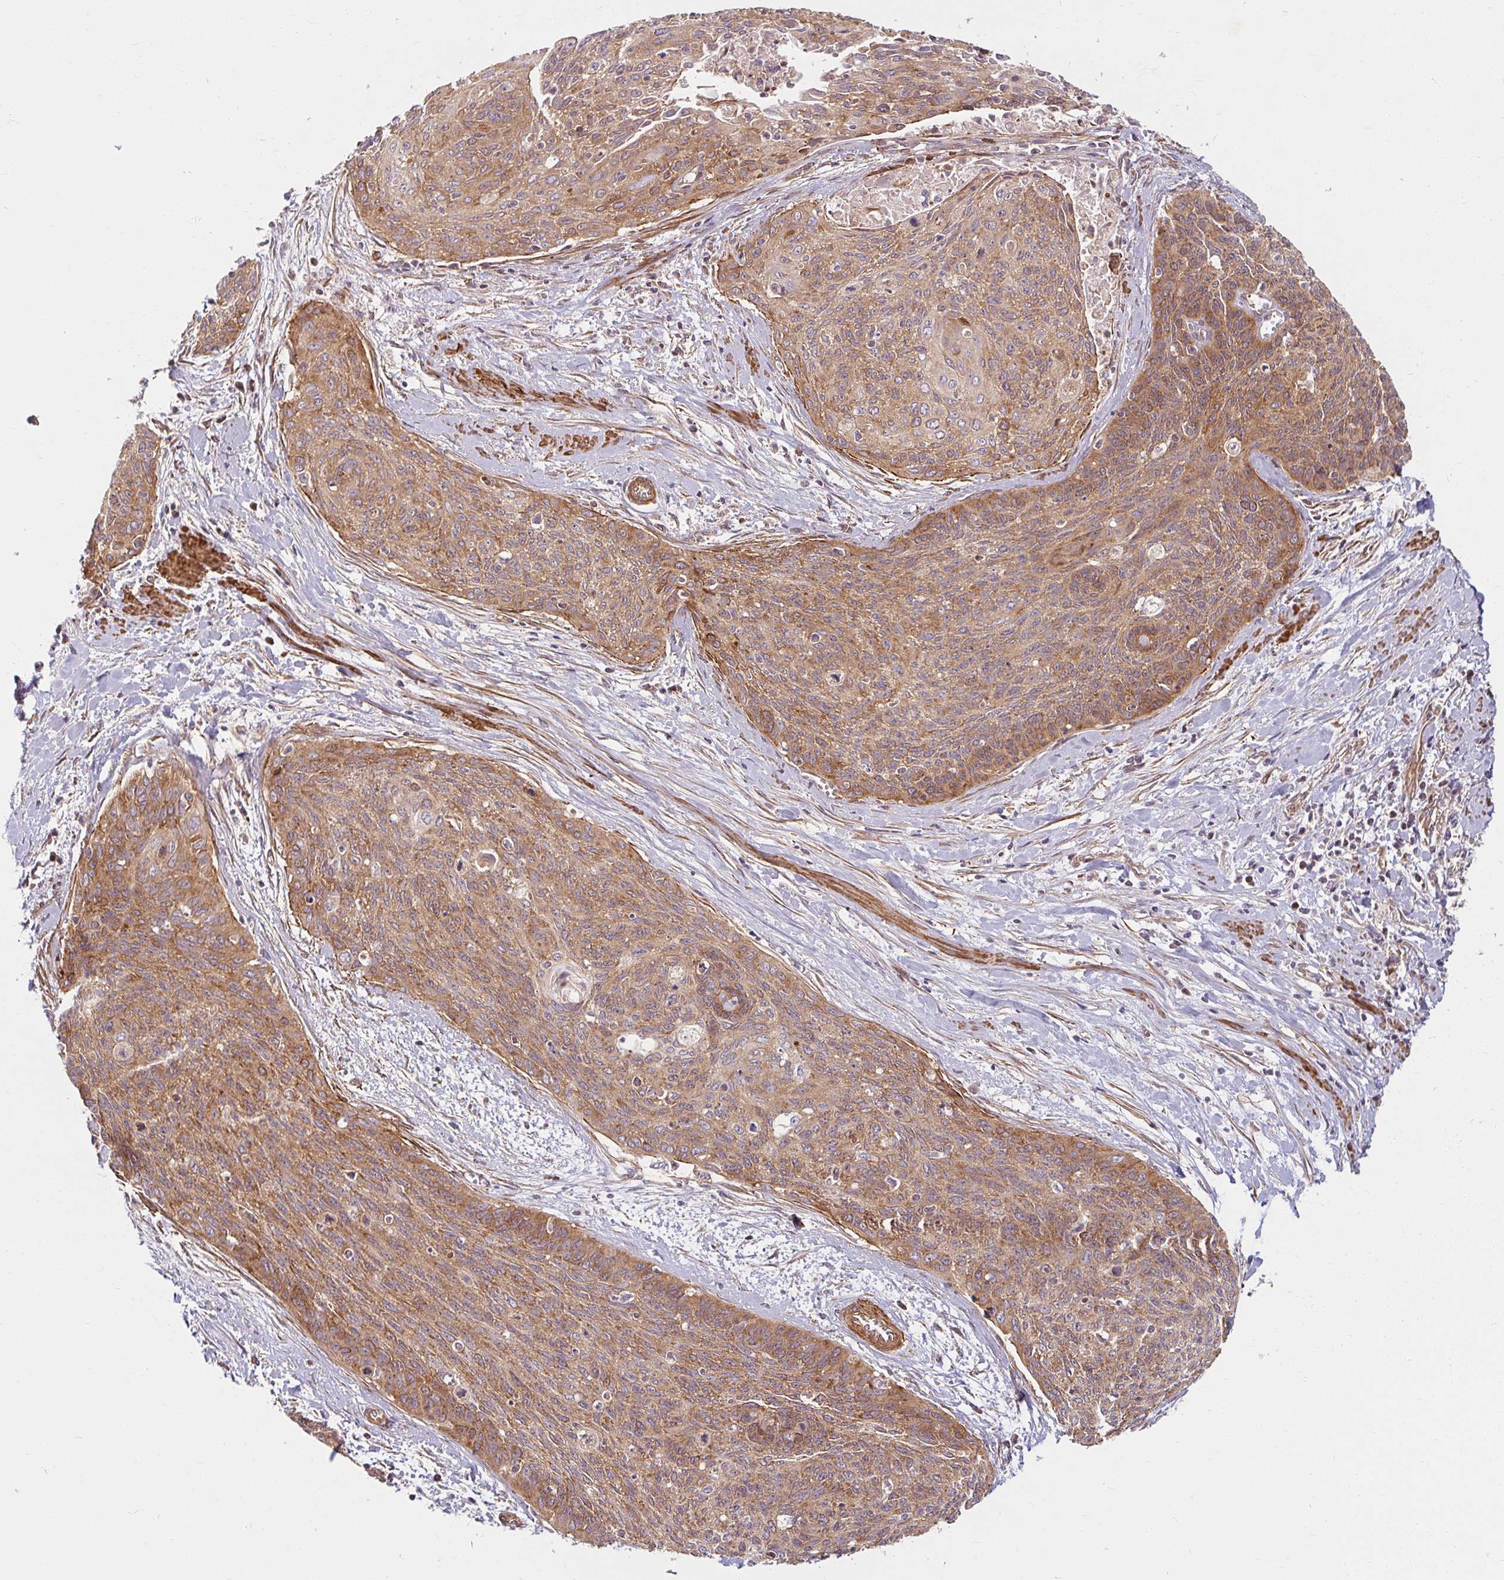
{"staining": {"intensity": "moderate", "quantity": ">75%", "location": "cytoplasmic/membranous"}, "tissue": "cervical cancer", "cell_type": "Tumor cells", "image_type": "cancer", "snomed": [{"axis": "morphology", "description": "Squamous cell carcinoma, NOS"}, {"axis": "topography", "description": "Cervix"}], "caption": "Tumor cells reveal moderate cytoplasmic/membranous expression in about >75% of cells in cervical cancer (squamous cell carcinoma).", "gene": "BTF3", "patient": {"sex": "female", "age": 55}}